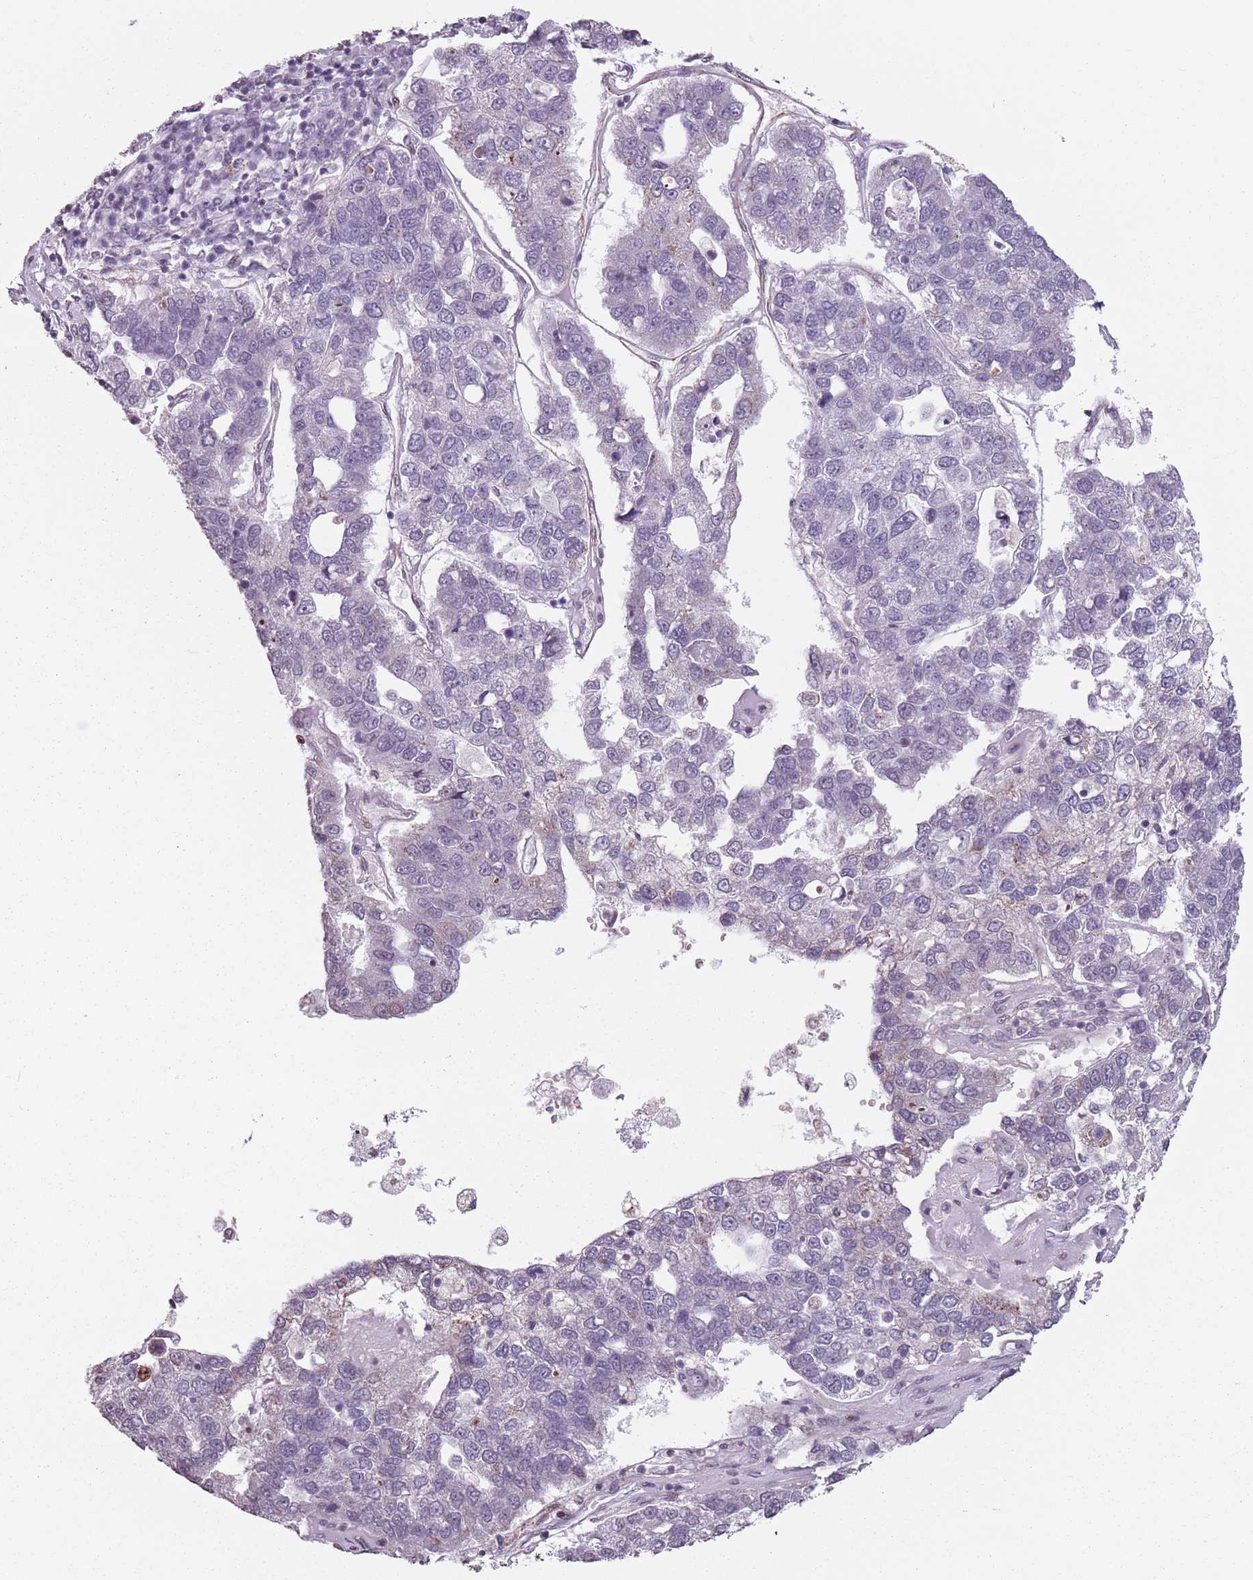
{"staining": {"intensity": "negative", "quantity": "none", "location": "none"}, "tissue": "pancreatic cancer", "cell_type": "Tumor cells", "image_type": "cancer", "snomed": [{"axis": "morphology", "description": "Adenocarcinoma, NOS"}, {"axis": "topography", "description": "Pancreas"}], "caption": "The micrograph exhibits no staining of tumor cells in pancreatic cancer.", "gene": "TMC4", "patient": {"sex": "female", "age": 61}}